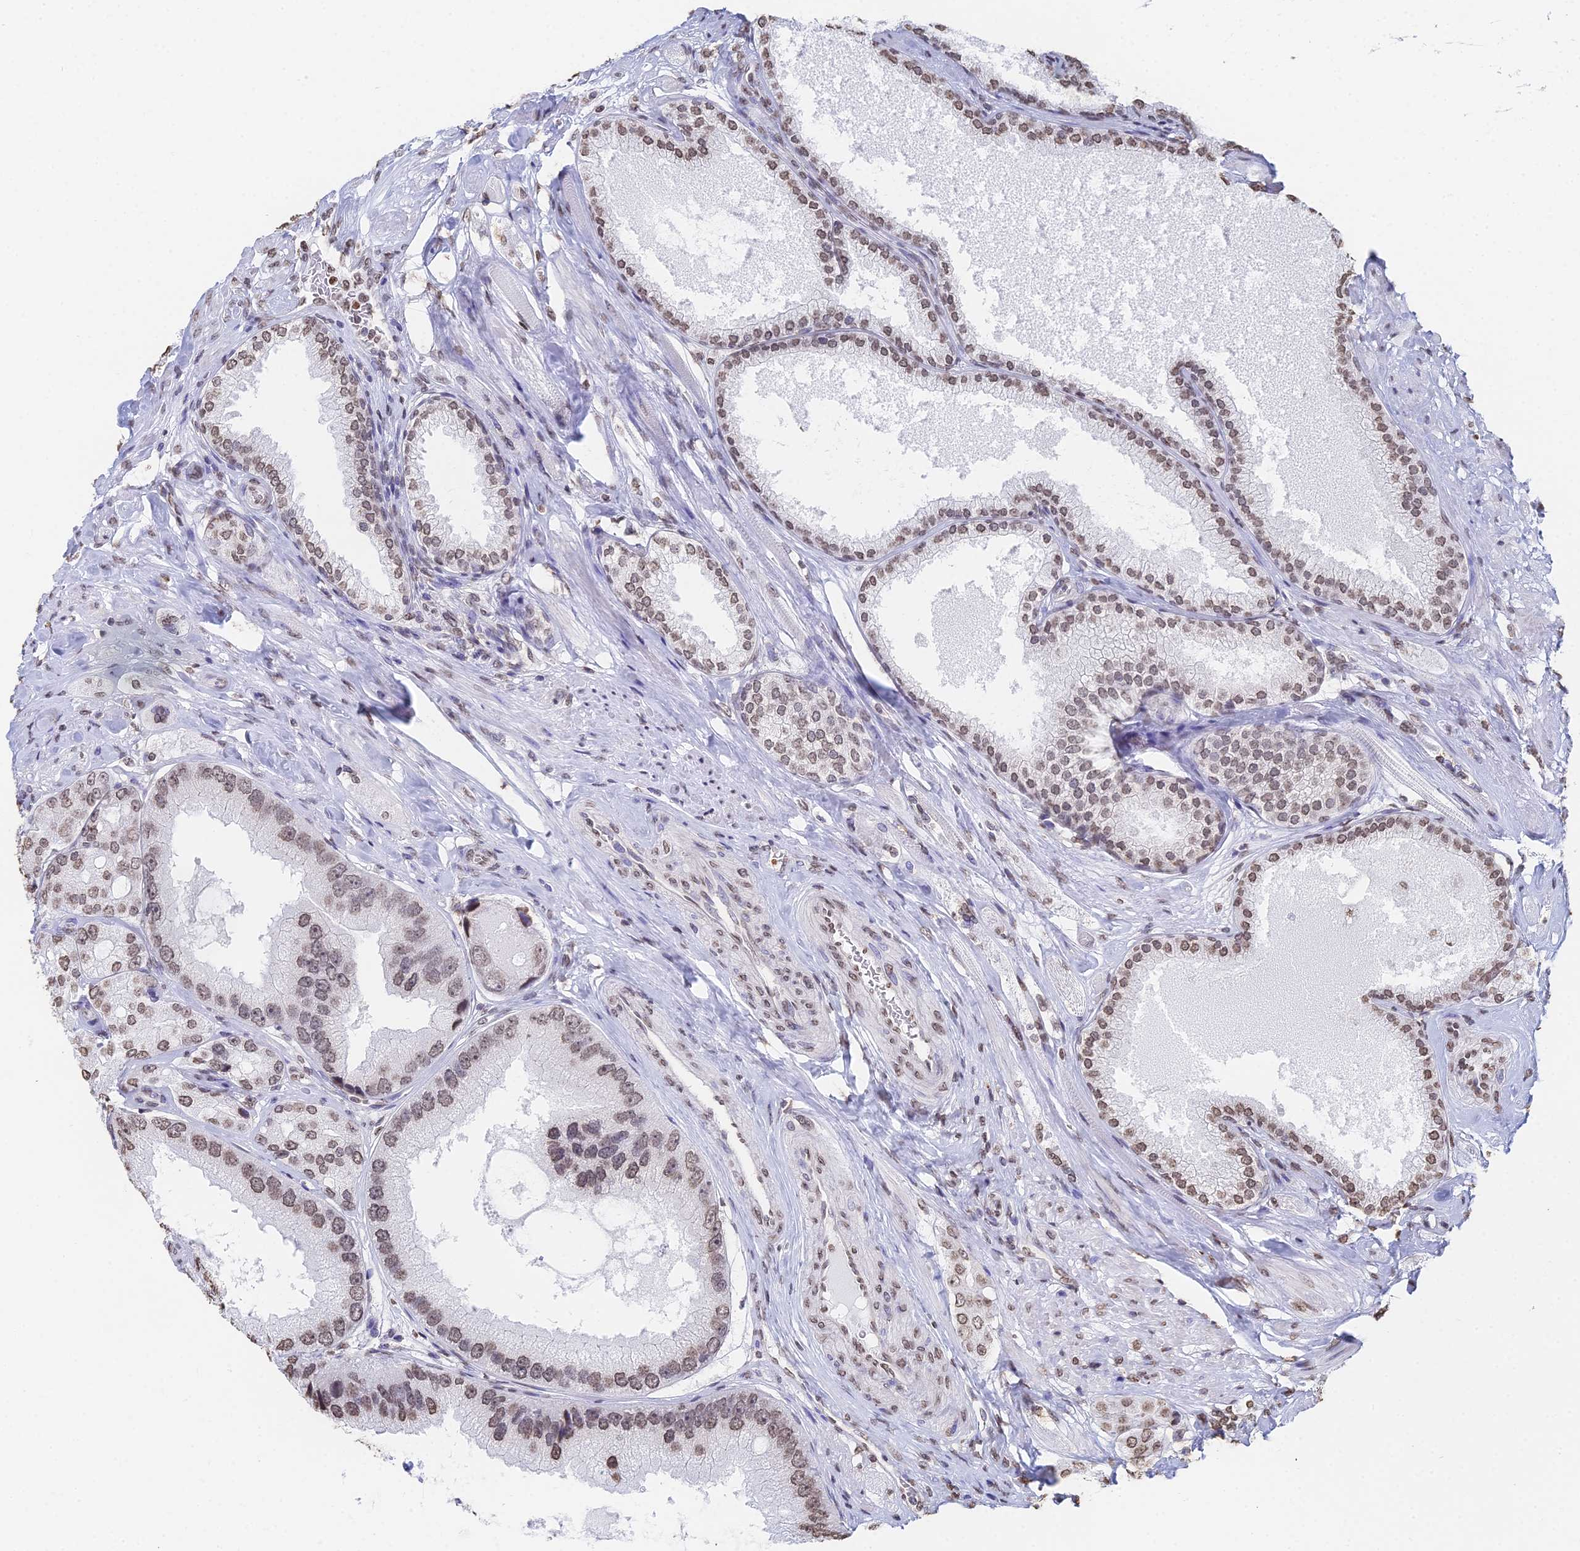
{"staining": {"intensity": "weak", "quantity": ">75%", "location": "nuclear"}, "tissue": "prostate cancer", "cell_type": "Tumor cells", "image_type": "cancer", "snomed": [{"axis": "morphology", "description": "Adenocarcinoma, High grade"}, {"axis": "topography", "description": "Prostate"}], "caption": "IHC histopathology image of neoplastic tissue: high-grade adenocarcinoma (prostate) stained using immunohistochemistry (IHC) reveals low levels of weak protein expression localized specifically in the nuclear of tumor cells, appearing as a nuclear brown color.", "gene": "GBP3", "patient": {"sex": "male", "age": 71}}